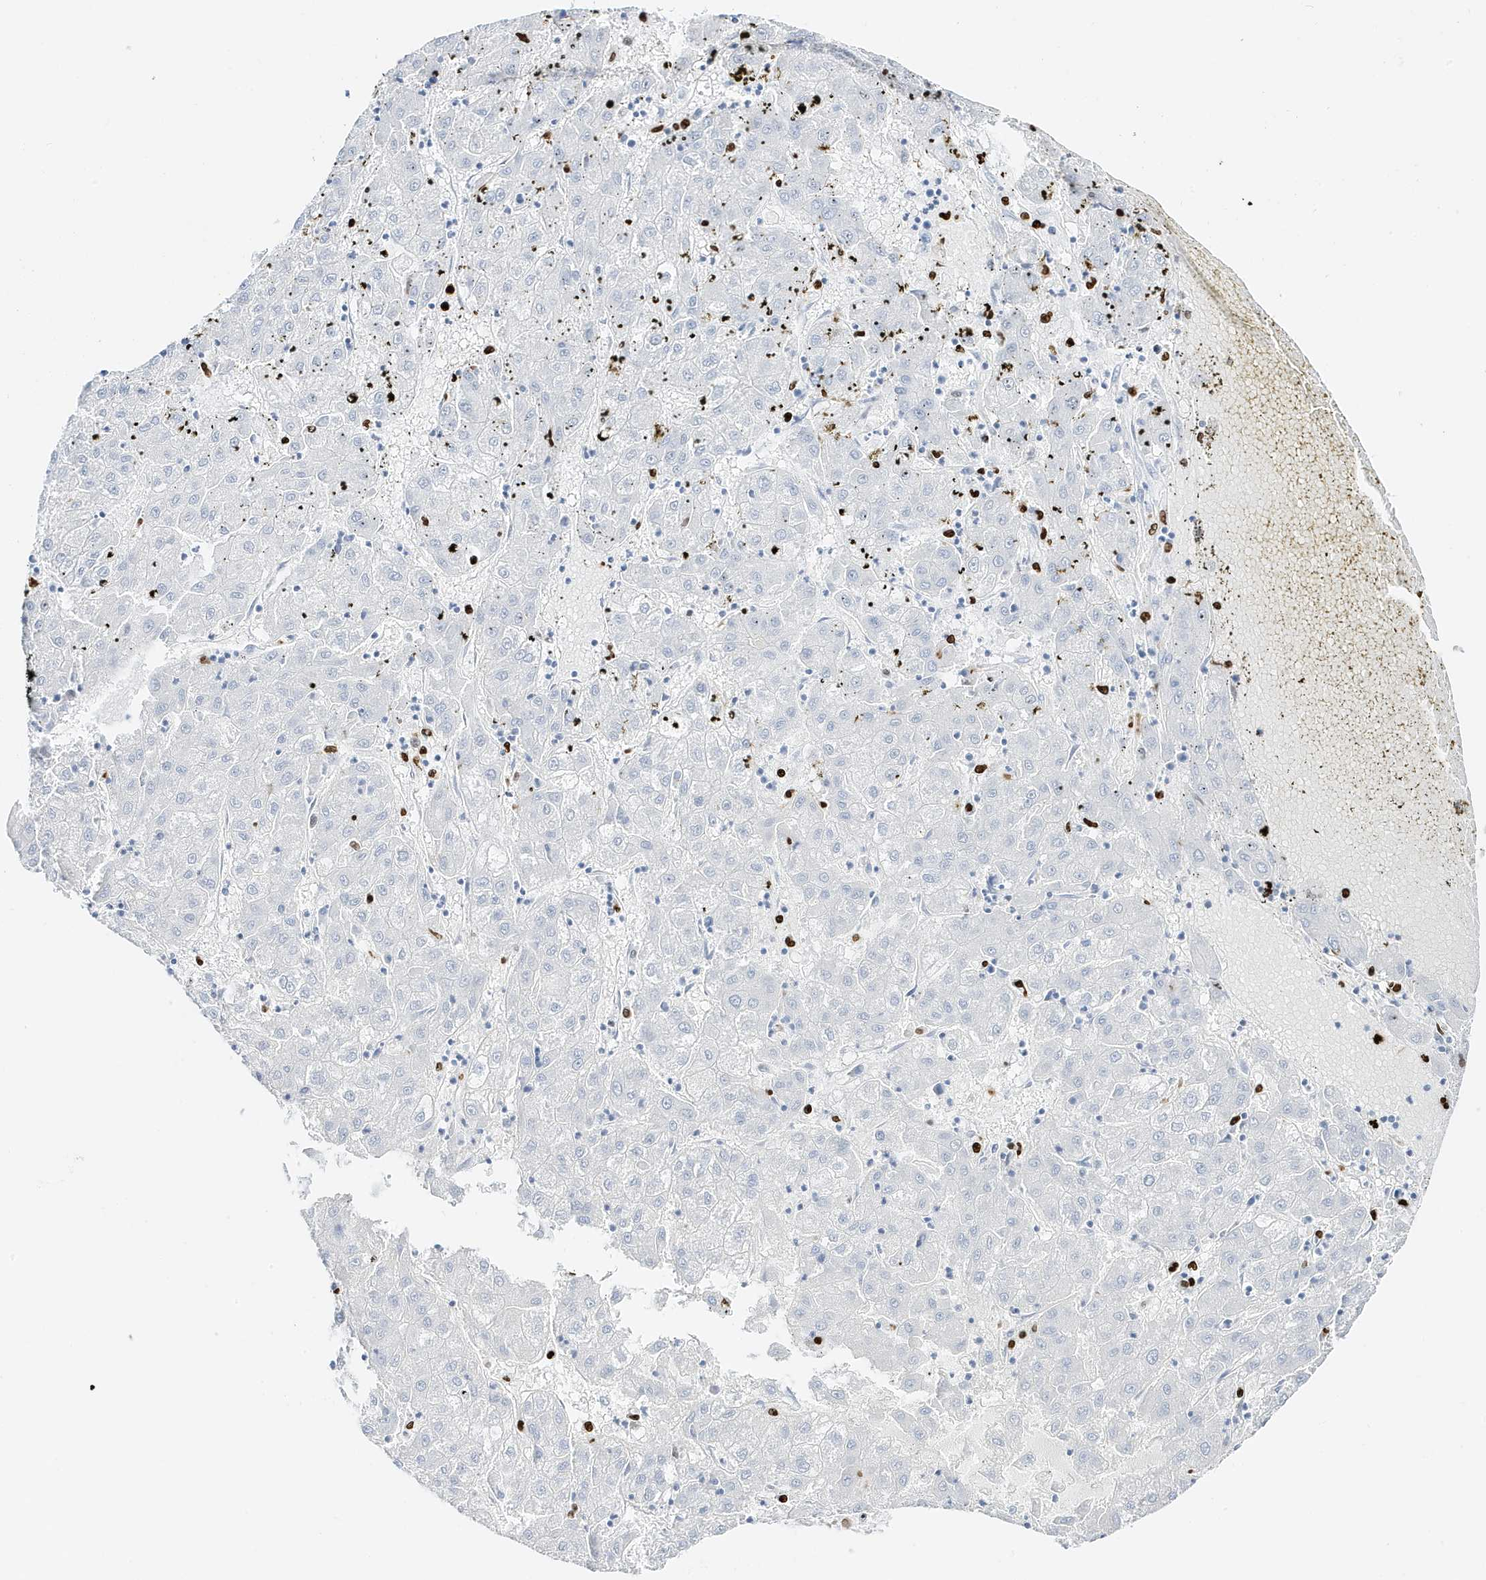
{"staining": {"intensity": "negative", "quantity": "none", "location": "none"}, "tissue": "liver cancer", "cell_type": "Tumor cells", "image_type": "cancer", "snomed": [{"axis": "morphology", "description": "Carcinoma, Hepatocellular, NOS"}, {"axis": "topography", "description": "Liver"}], "caption": "High magnification brightfield microscopy of liver hepatocellular carcinoma stained with DAB (brown) and counterstained with hematoxylin (blue): tumor cells show no significant staining.", "gene": "MNDA", "patient": {"sex": "male", "age": 72}}